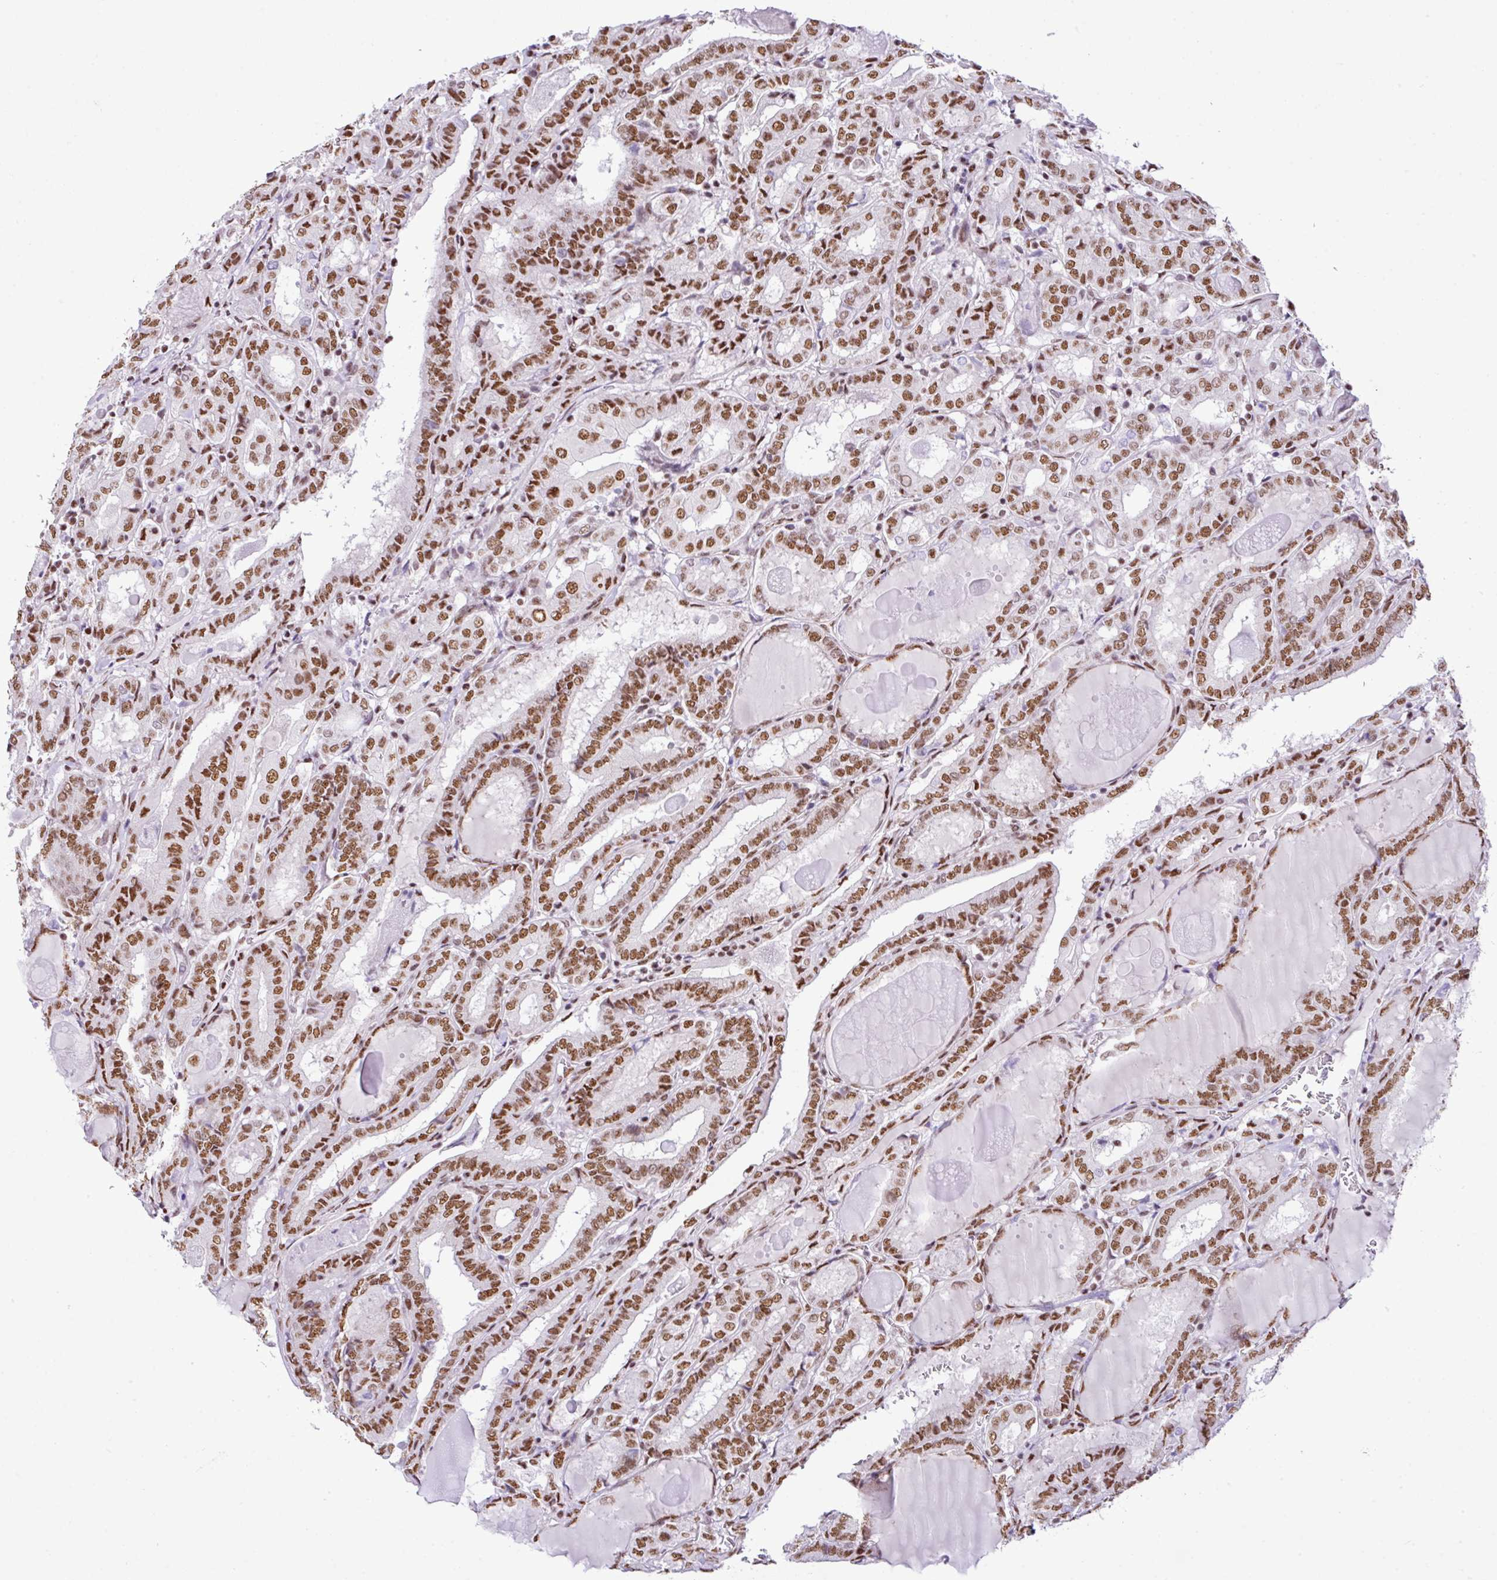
{"staining": {"intensity": "moderate", "quantity": ">75%", "location": "nuclear"}, "tissue": "thyroid cancer", "cell_type": "Tumor cells", "image_type": "cancer", "snomed": [{"axis": "morphology", "description": "Papillary adenocarcinoma, NOS"}, {"axis": "topography", "description": "Thyroid gland"}], "caption": "Tumor cells display medium levels of moderate nuclear staining in approximately >75% of cells in thyroid cancer.", "gene": "RARG", "patient": {"sex": "female", "age": 72}}